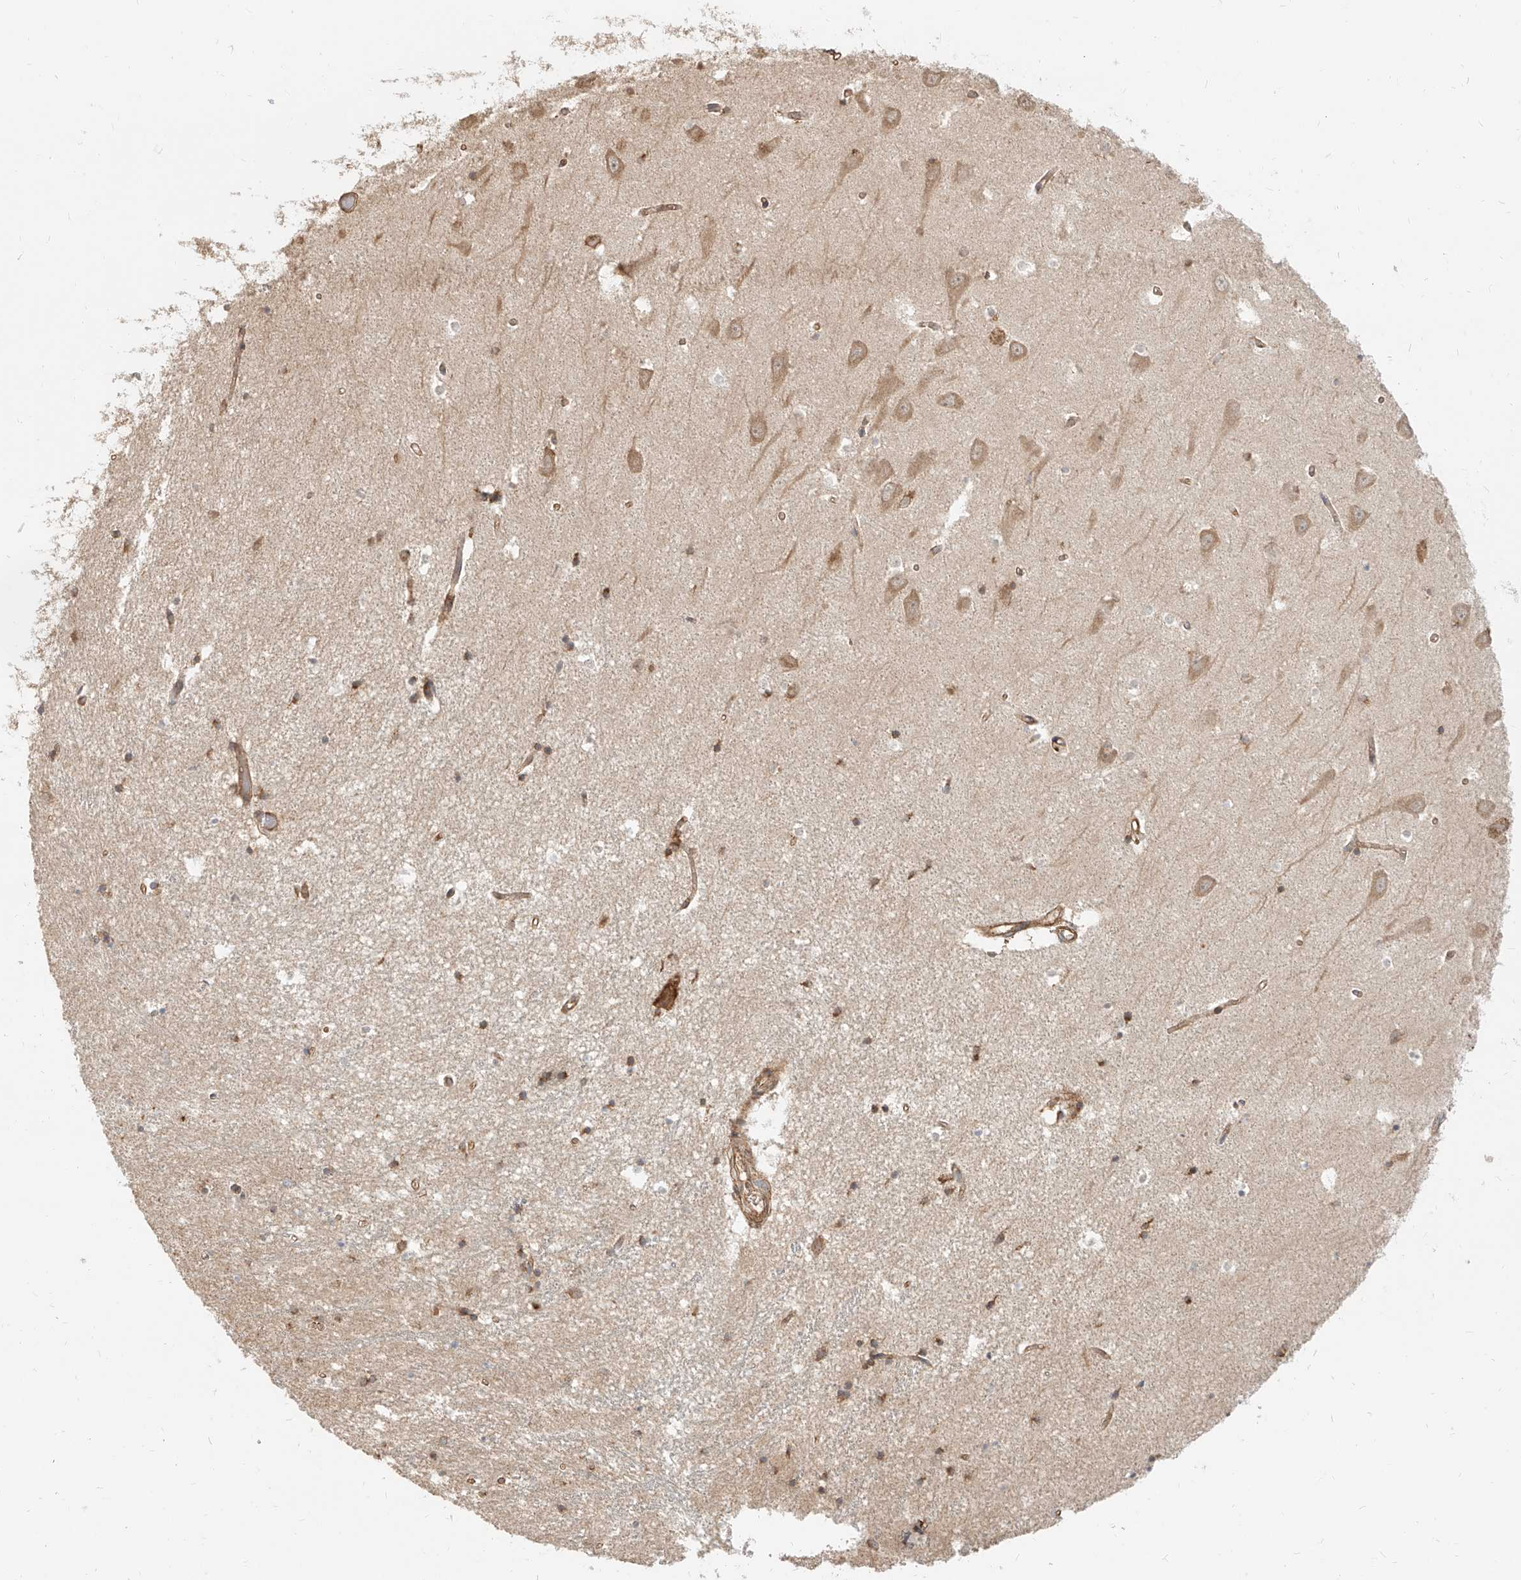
{"staining": {"intensity": "moderate", "quantity": "25%-75%", "location": "cytoplasmic/membranous"}, "tissue": "hippocampus", "cell_type": "Glial cells", "image_type": "normal", "snomed": [{"axis": "morphology", "description": "Normal tissue, NOS"}, {"axis": "topography", "description": "Hippocampus"}], "caption": "Immunohistochemical staining of unremarkable hippocampus reveals 25%-75% levels of moderate cytoplasmic/membranous protein staining in about 25%-75% of glial cells. (Stains: DAB in brown, nuclei in blue, Microscopy: brightfield microscopy at high magnification).", "gene": "UBE2K", "patient": {"sex": "male", "age": 70}}